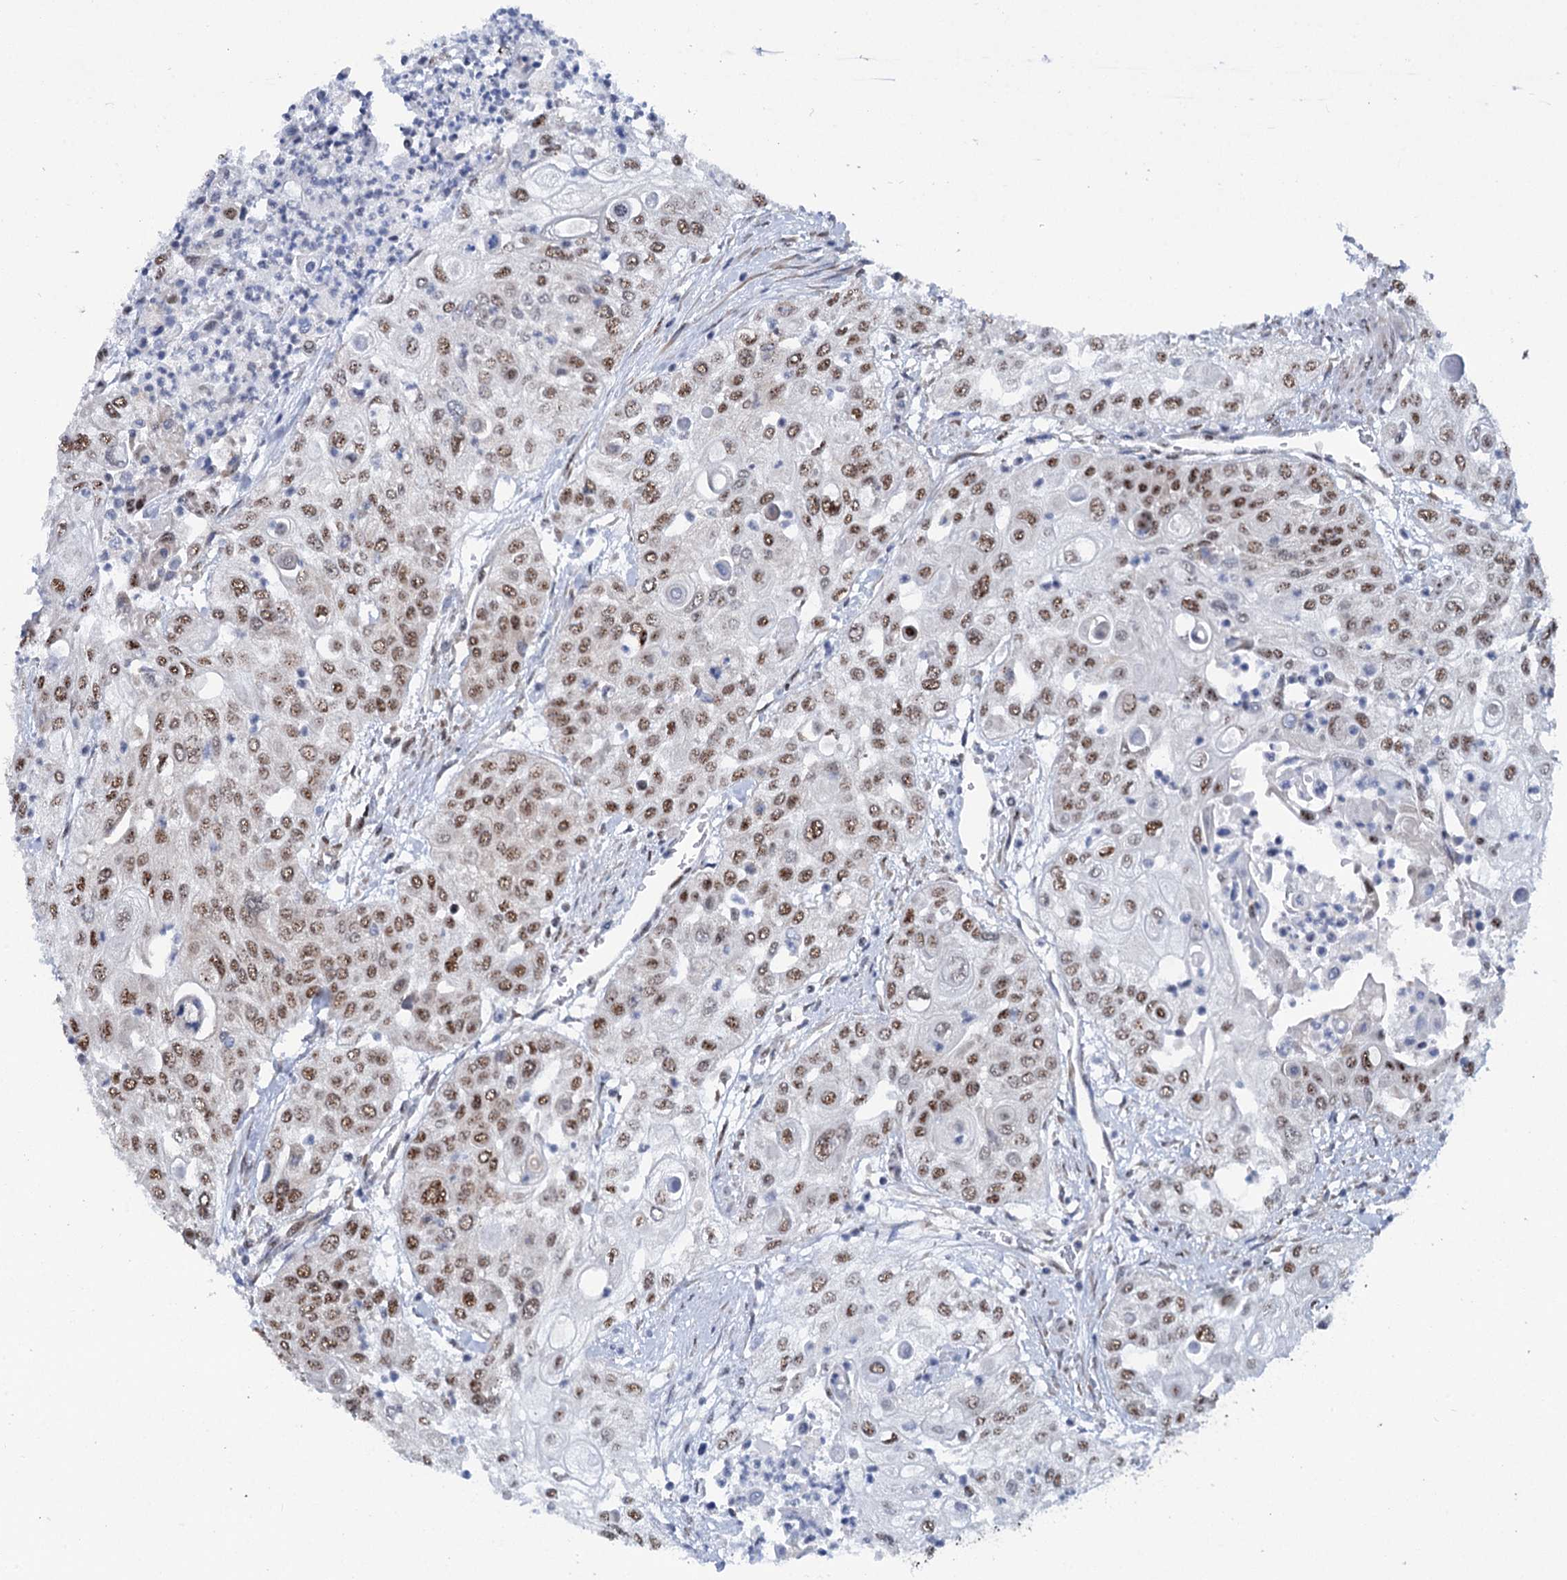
{"staining": {"intensity": "moderate", "quantity": ">75%", "location": "nuclear"}, "tissue": "urothelial cancer", "cell_type": "Tumor cells", "image_type": "cancer", "snomed": [{"axis": "morphology", "description": "Urothelial carcinoma, High grade"}, {"axis": "topography", "description": "Urinary bladder"}], "caption": "Human urothelial cancer stained with a protein marker exhibits moderate staining in tumor cells.", "gene": "SREK1", "patient": {"sex": "female", "age": 79}}